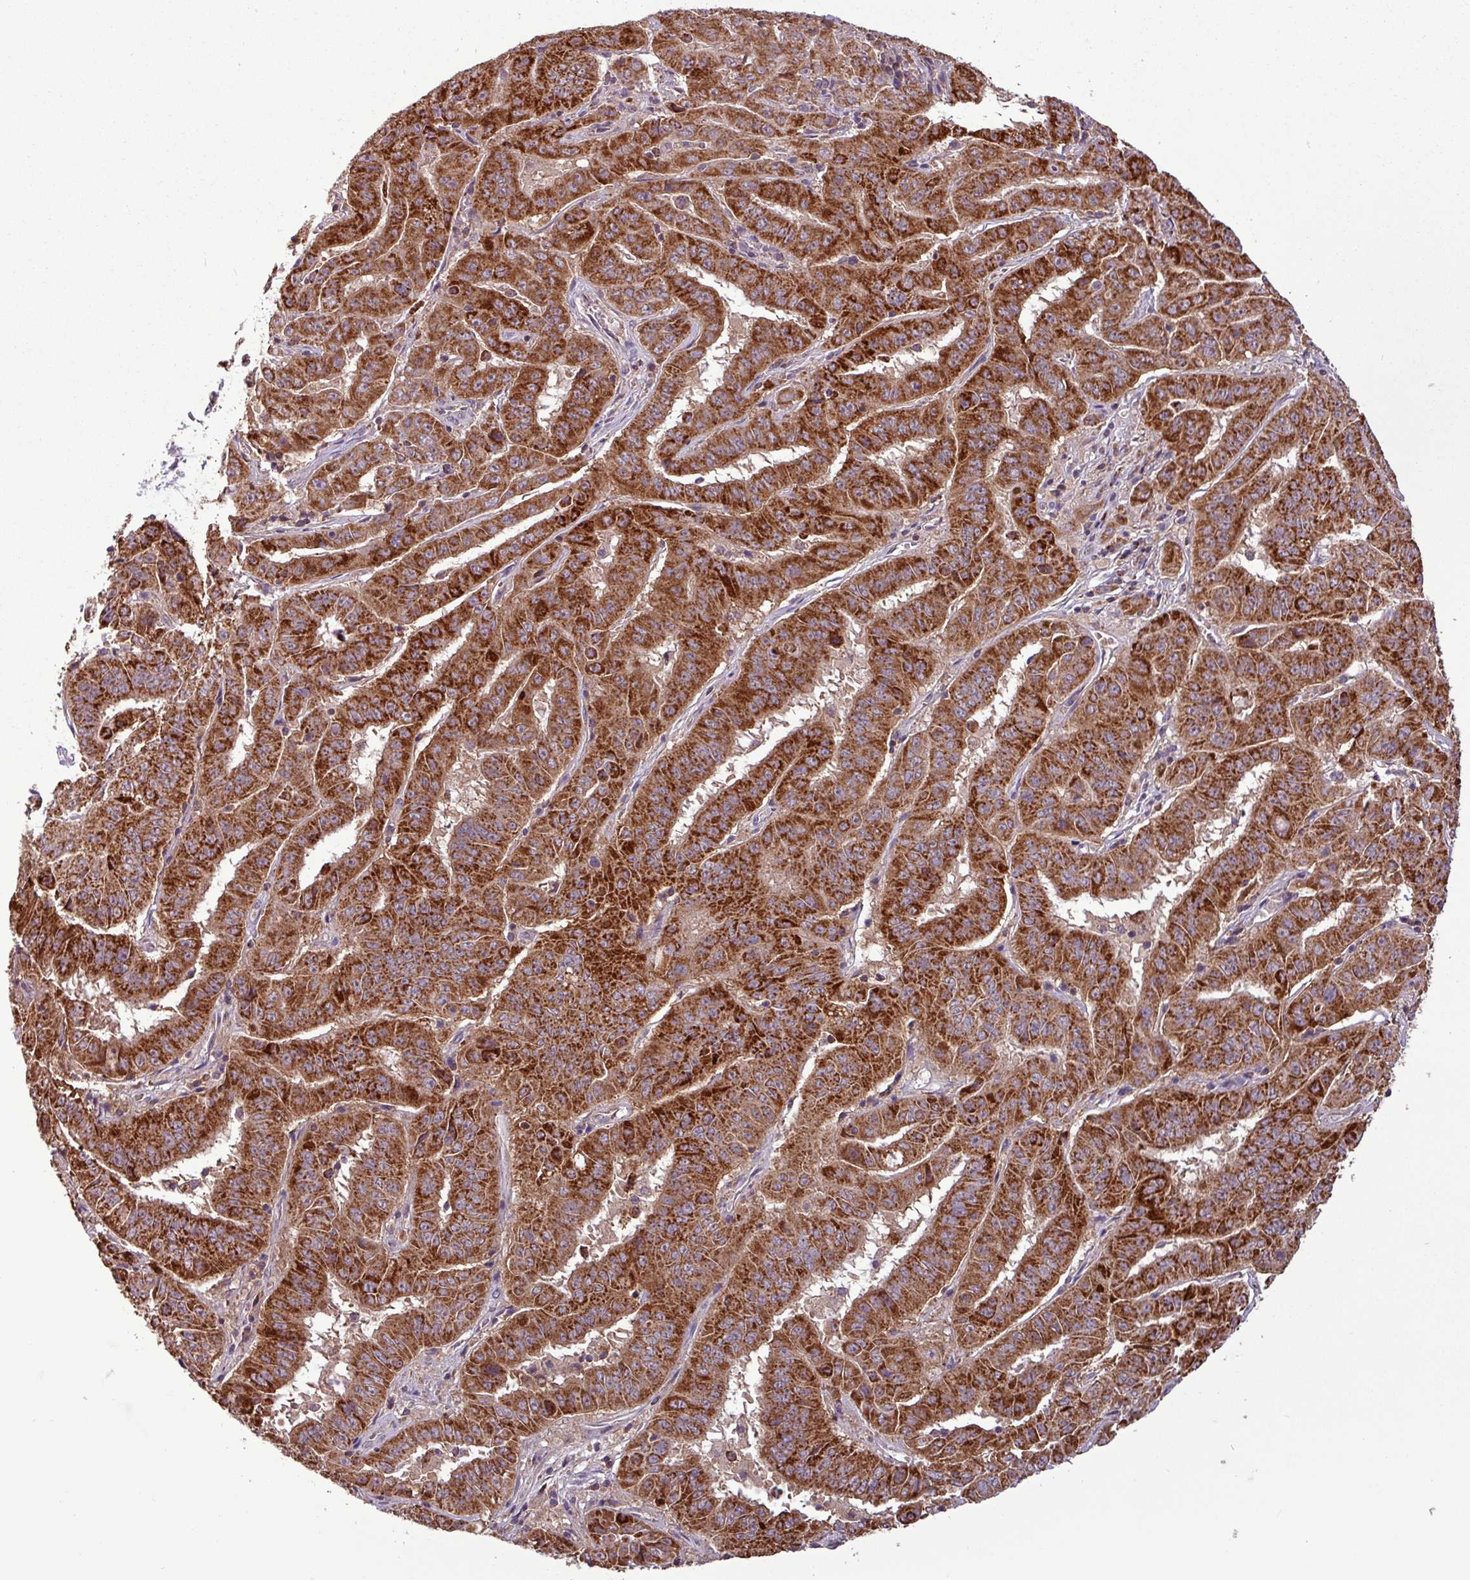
{"staining": {"intensity": "strong", "quantity": ">75%", "location": "cytoplasmic/membranous"}, "tissue": "pancreatic cancer", "cell_type": "Tumor cells", "image_type": "cancer", "snomed": [{"axis": "morphology", "description": "Adenocarcinoma, NOS"}, {"axis": "topography", "description": "Pancreas"}], "caption": "A high amount of strong cytoplasmic/membranous staining is identified in approximately >75% of tumor cells in pancreatic adenocarcinoma tissue. Using DAB (brown) and hematoxylin (blue) stains, captured at high magnification using brightfield microscopy.", "gene": "MCTP2", "patient": {"sex": "male", "age": 63}}